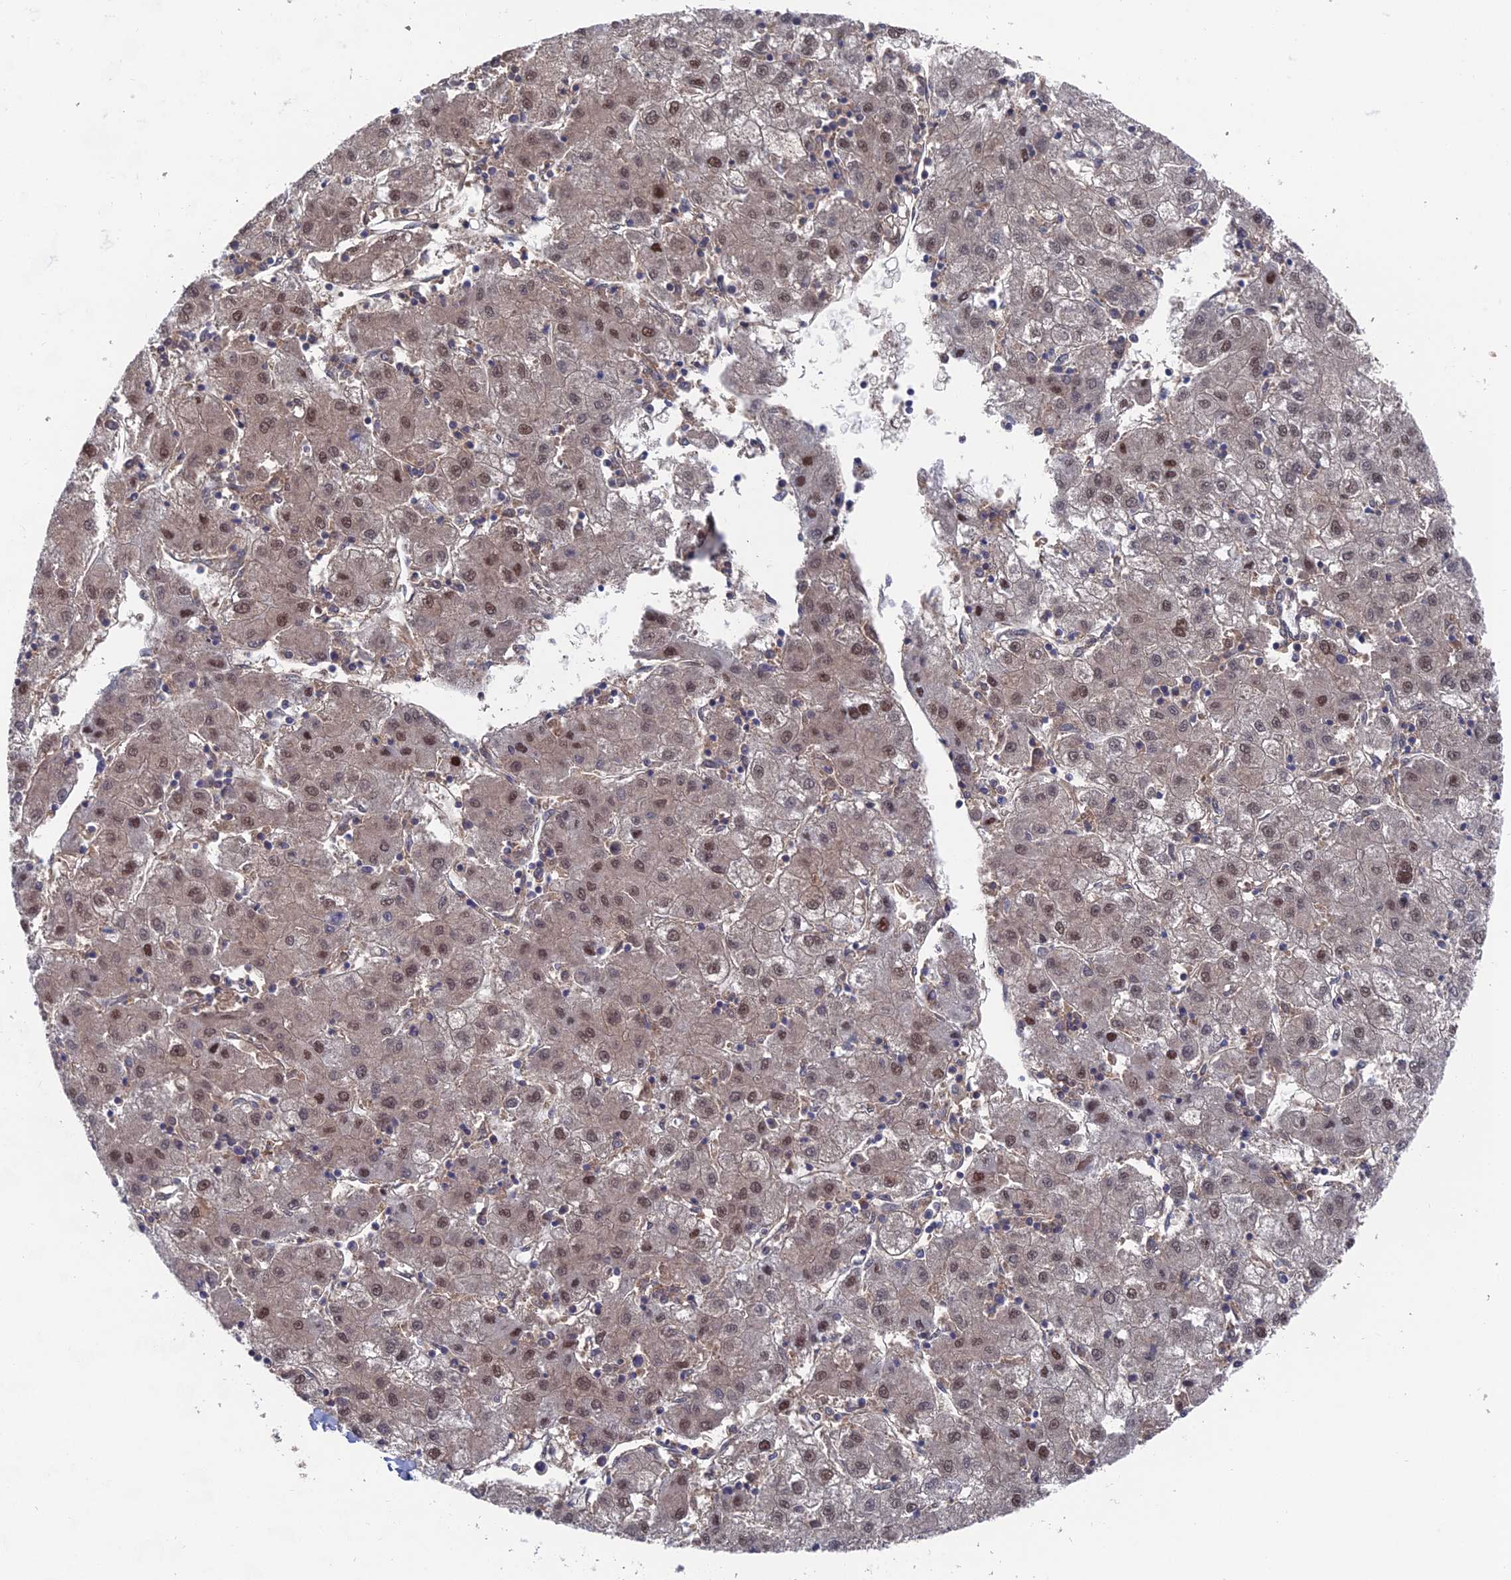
{"staining": {"intensity": "moderate", "quantity": "25%-75%", "location": "nuclear"}, "tissue": "liver cancer", "cell_type": "Tumor cells", "image_type": "cancer", "snomed": [{"axis": "morphology", "description": "Carcinoma, Hepatocellular, NOS"}, {"axis": "topography", "description": "Liver"}], "caption": "High-magnification brightfield microscopy of hepatocellular carcinoma (liver) stained with DAB (brown) and counterstained with hematoxylin (blue). tumor cells exhibit moderate nuclear expression is identified in approximately25%-75% of cells. (DAB = brown stain, brightfield microscopy at high magnification).", "gene": "UNC5D", "patient": {"sex": "male", "age": 72}}